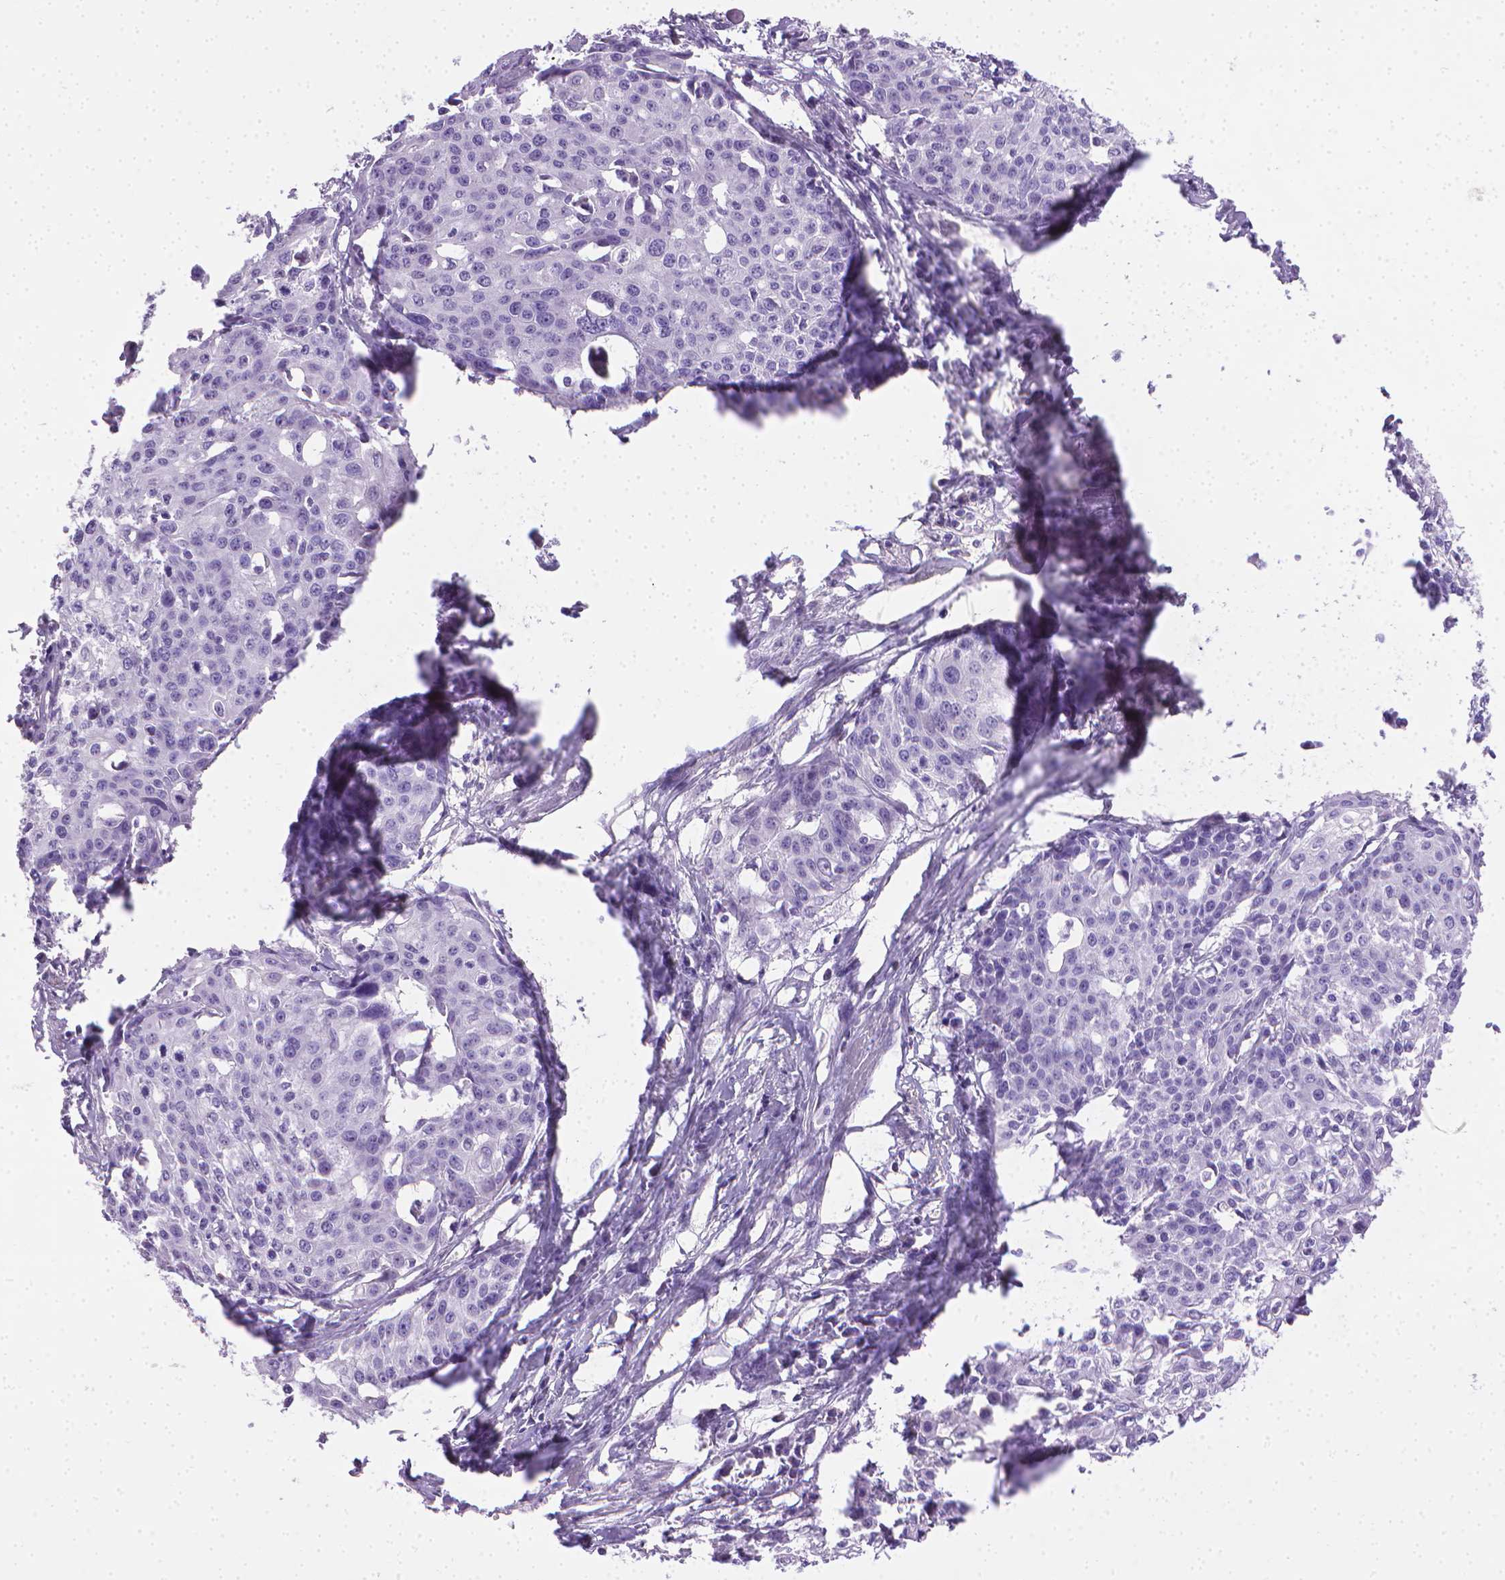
{"staining": {"intensity": "negative", "quantity": "none", "location": "none"}, "tissue": "cervical cancer", "cell_type": "Tumor cells", "image_type": "cancer", "snomed": [{"axis": "morphology", "description": "Squamous cell carcinoma, NOS"}, {"axis": "topography", "description": "Cervix"}], "caption": "IHC of human cervical cancer demonstrates no staining in tumor cells.", "gene": "PNMA2", "patient": {"sex": "female", "age": 39}}